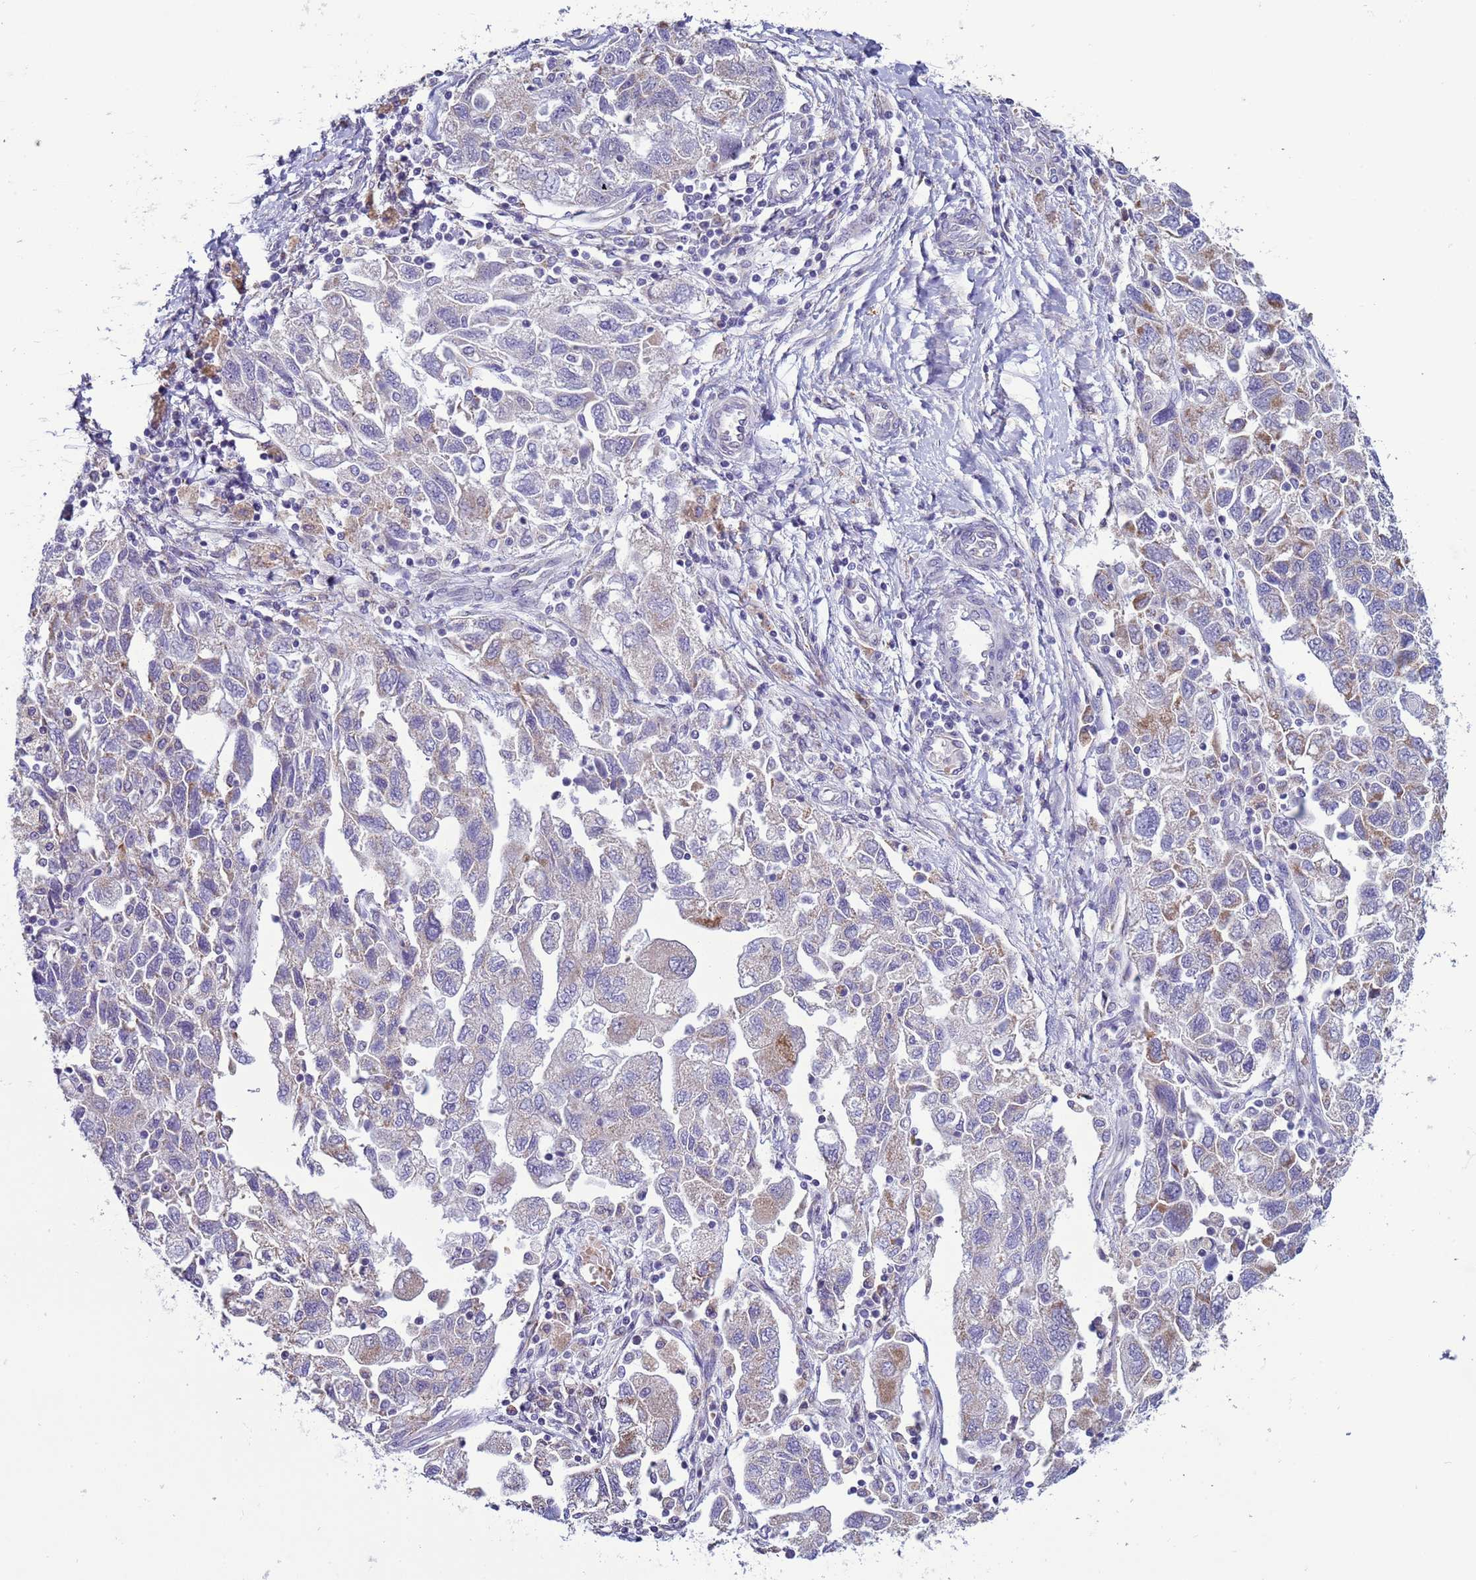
{"staining": {"intensity": "moderate", "quantity": "<25%", "location": "cytoplasmic/membranous"}, "tissue": "ovarian cancer", "cell_type": "Tumor cells", "image_type": "cancer", "snomed": [{"axis": "morphology", "description": "Carcinoma, NOS"}, {"axis": "morphology", "description": "Cystadenocarcinoma, serous, NOS"}, {"axis": "topography", "description": "Ovary"}], "caption": "Immunohistochemical staining of serous cystadenocarcinoma (ovarian) displays moderate cytoplasmic/membranous protein staining in about <25% of tumor cells.", "gene": "ABHD17B", "patient": {"sex": "female", "age": 69}}